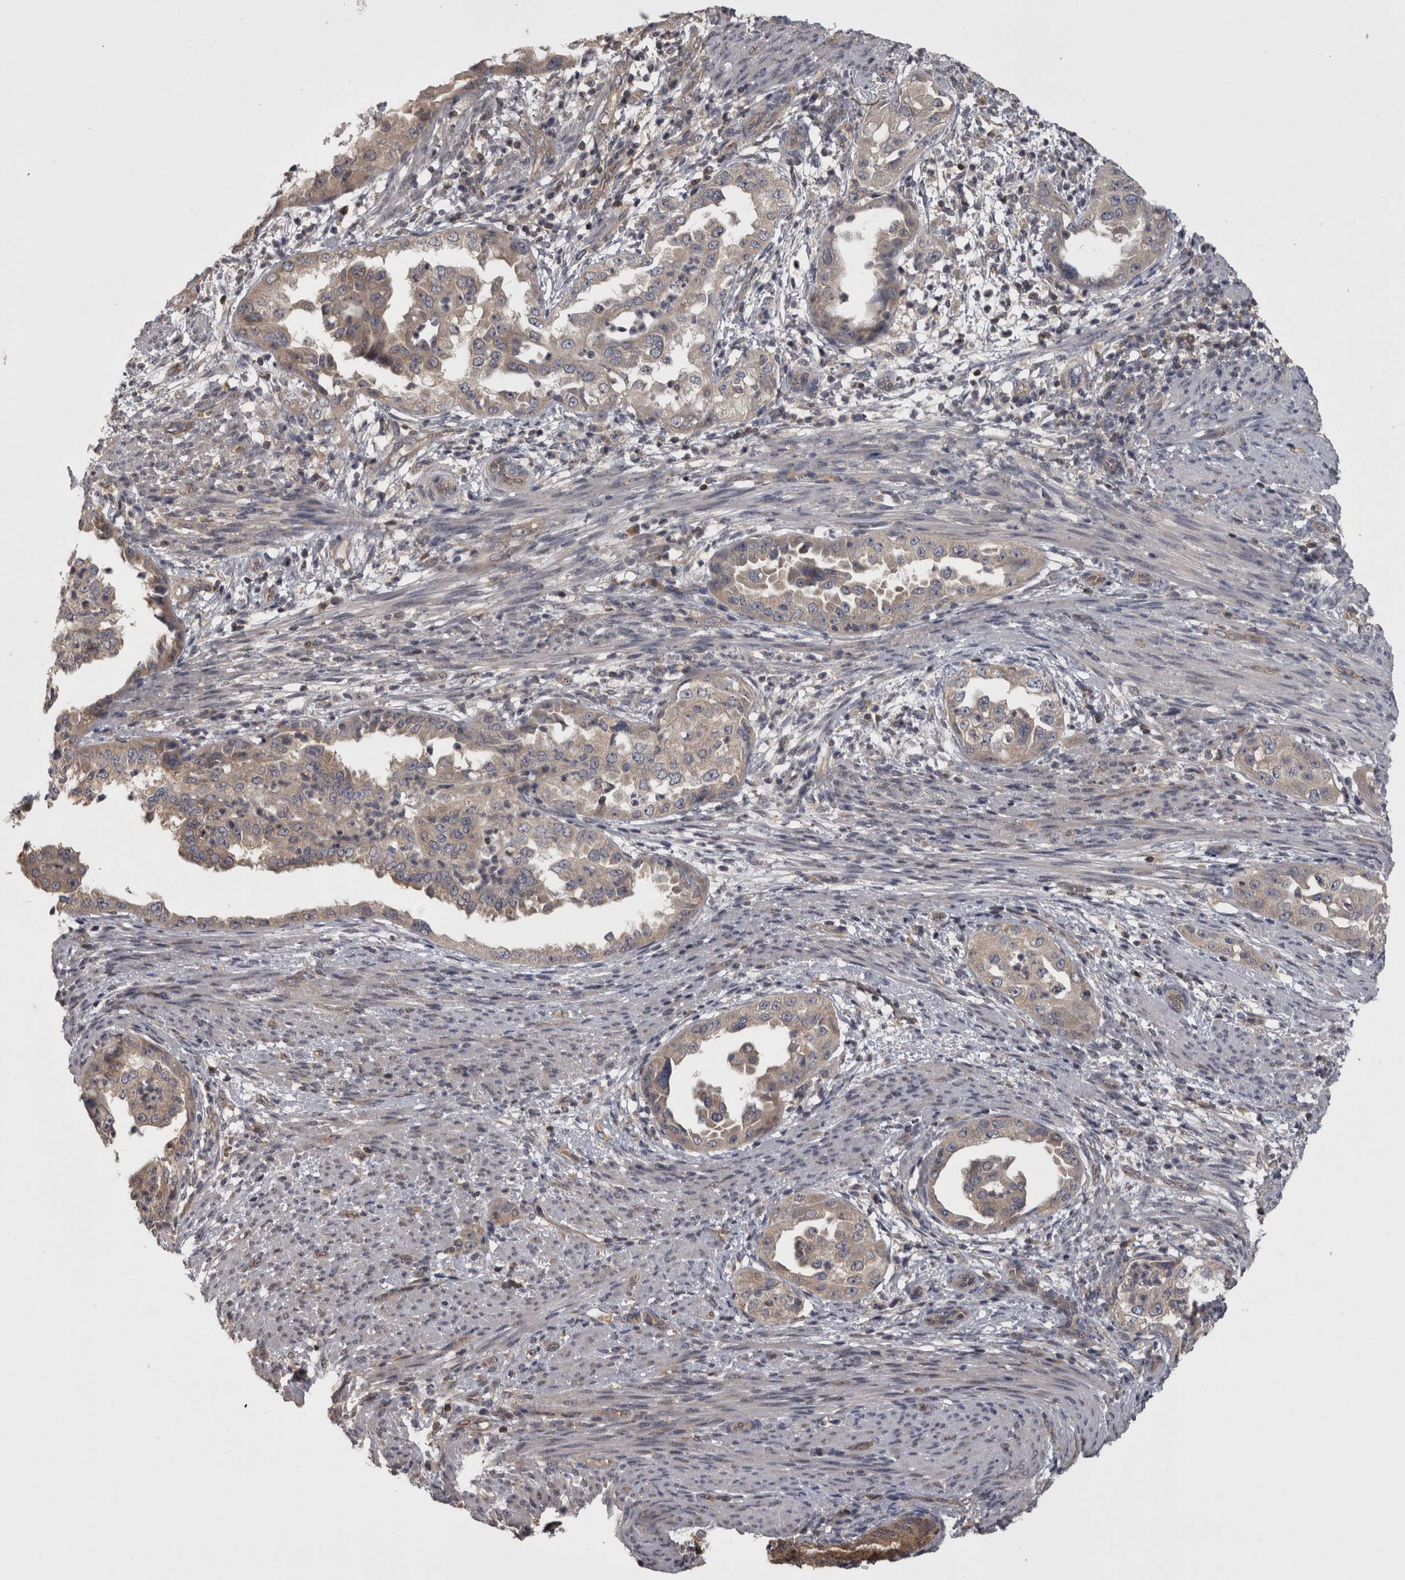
{"staining": {"intensity": "weak", "quantity": ">75%", "location": "cytoplasmic/membranous"}, "tissue": "endometrial cancer", "cell_type": "Tumor cells", "image_type": "cancer", "snomed": [{"axis": "morphology", "description": "Adenocarcinoma, NOS"}, {"axis": "topography", "description": "Endometrium"}], "caption": "Tumor cells show low levels of weak cytoplasmic/membranous expression in approximately >75% of cells in endometrial cancer (adenocarcinoma).", "gene": "APRT", "patient": {"sex": "female", "age": 85}}